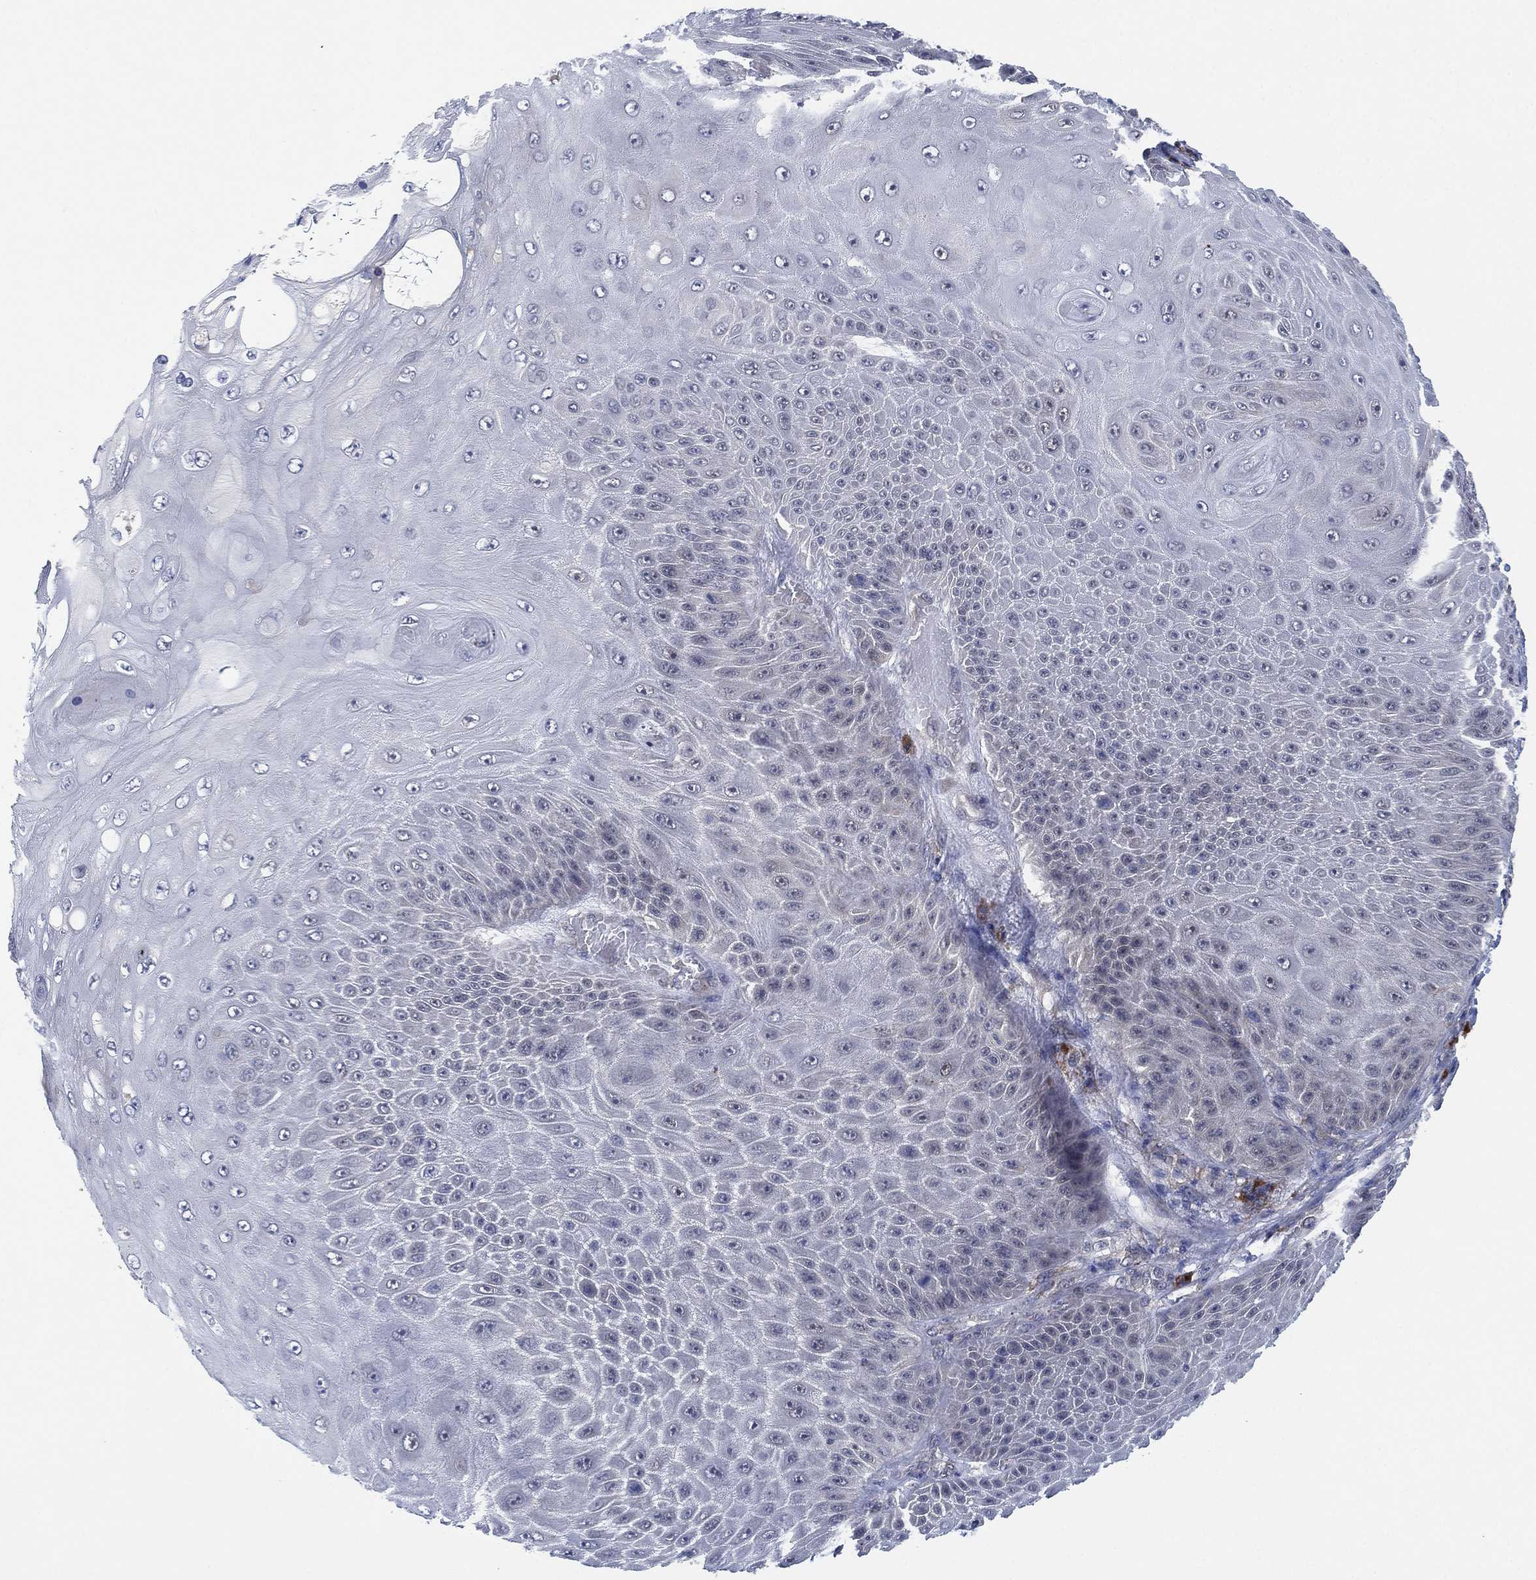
{"staining": {"intensity": "negative", "quantity": "none", "location": "none"}, "tissue": "skin cancer", "cell_type": "Tumor cells", "image_type": "cancer", "snomed": [{"axis": "morphology", "description": "Squamous cell carcinoma, NOS"}, {"axis": "topography", "description": "Skin"}], "caption": "High magnification brightfield microscopy of squamous cell carcinoma (skin) stained with DAB (brown) and counterstained with hematoxylin (blue): tumor cells show no significant positivity. (Brightfield microscopy of DAB (3,3'-diaminobenzidine) immunohistochemistry (IHC) at high magnification).", "gene": "FES", "patient": {"sex": "male", "age": 62}}